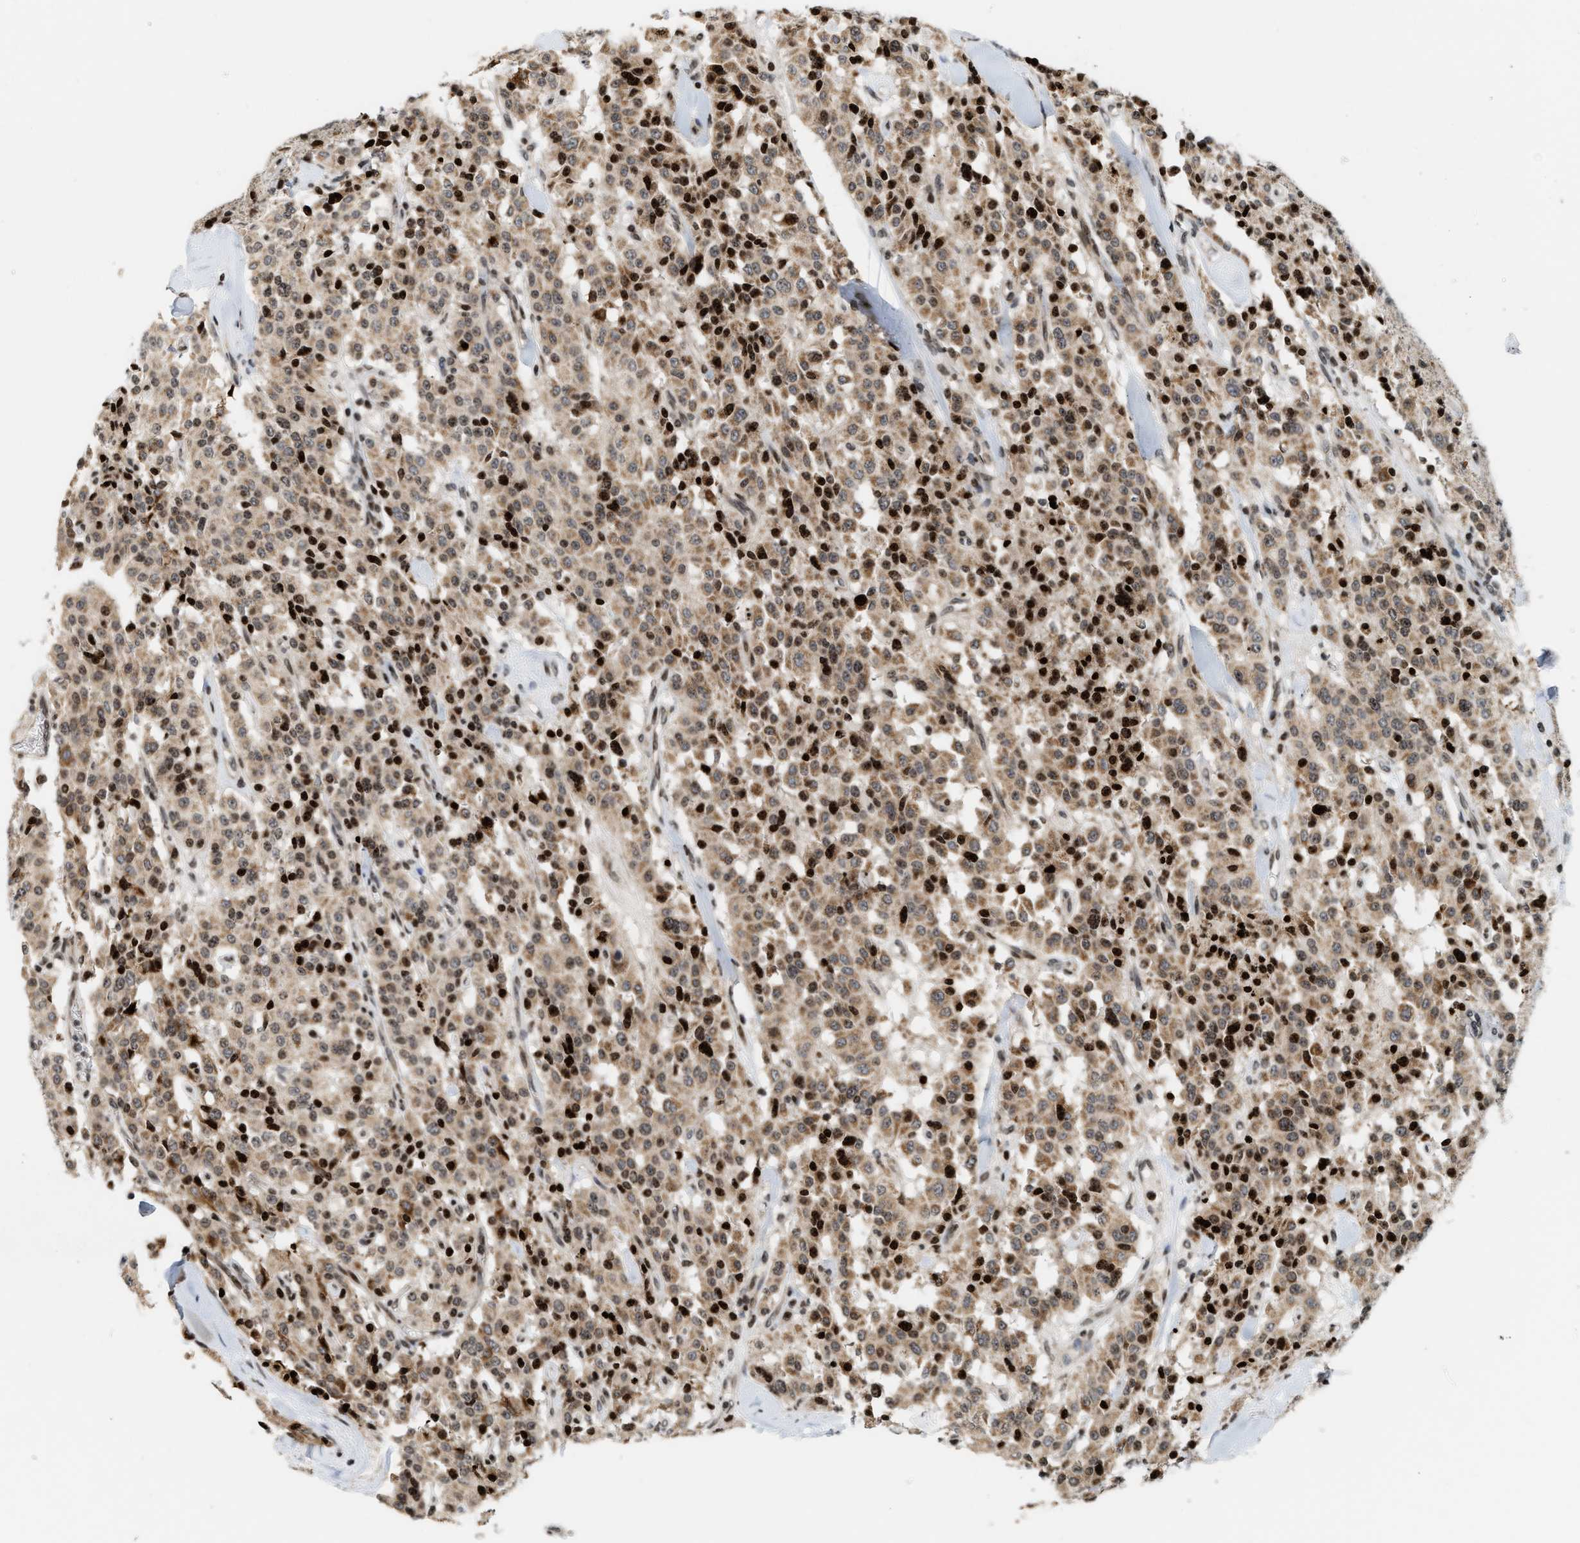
{"staining": {"intensity": "moderate", "quantity": ">75%", "location": "cytoplasmic/membranous"}, "tissue": "carcinoid", "cell_type": "Tumor cells", "image_type": "cancer", "snomed": [{"axis": "morphology", "description": "Carcinoid, malignant, NOS"}, {"axis": "topography", "description": "Lung"}], "caption": "Human carcinoid (malignant) stained with a brown dye reveals moderate cytoplasmic/membranous positive positivity in approximately >75% of tumor cells.", "gene": "PDZD2", "patient": {"sex": "male", "age": 30}}